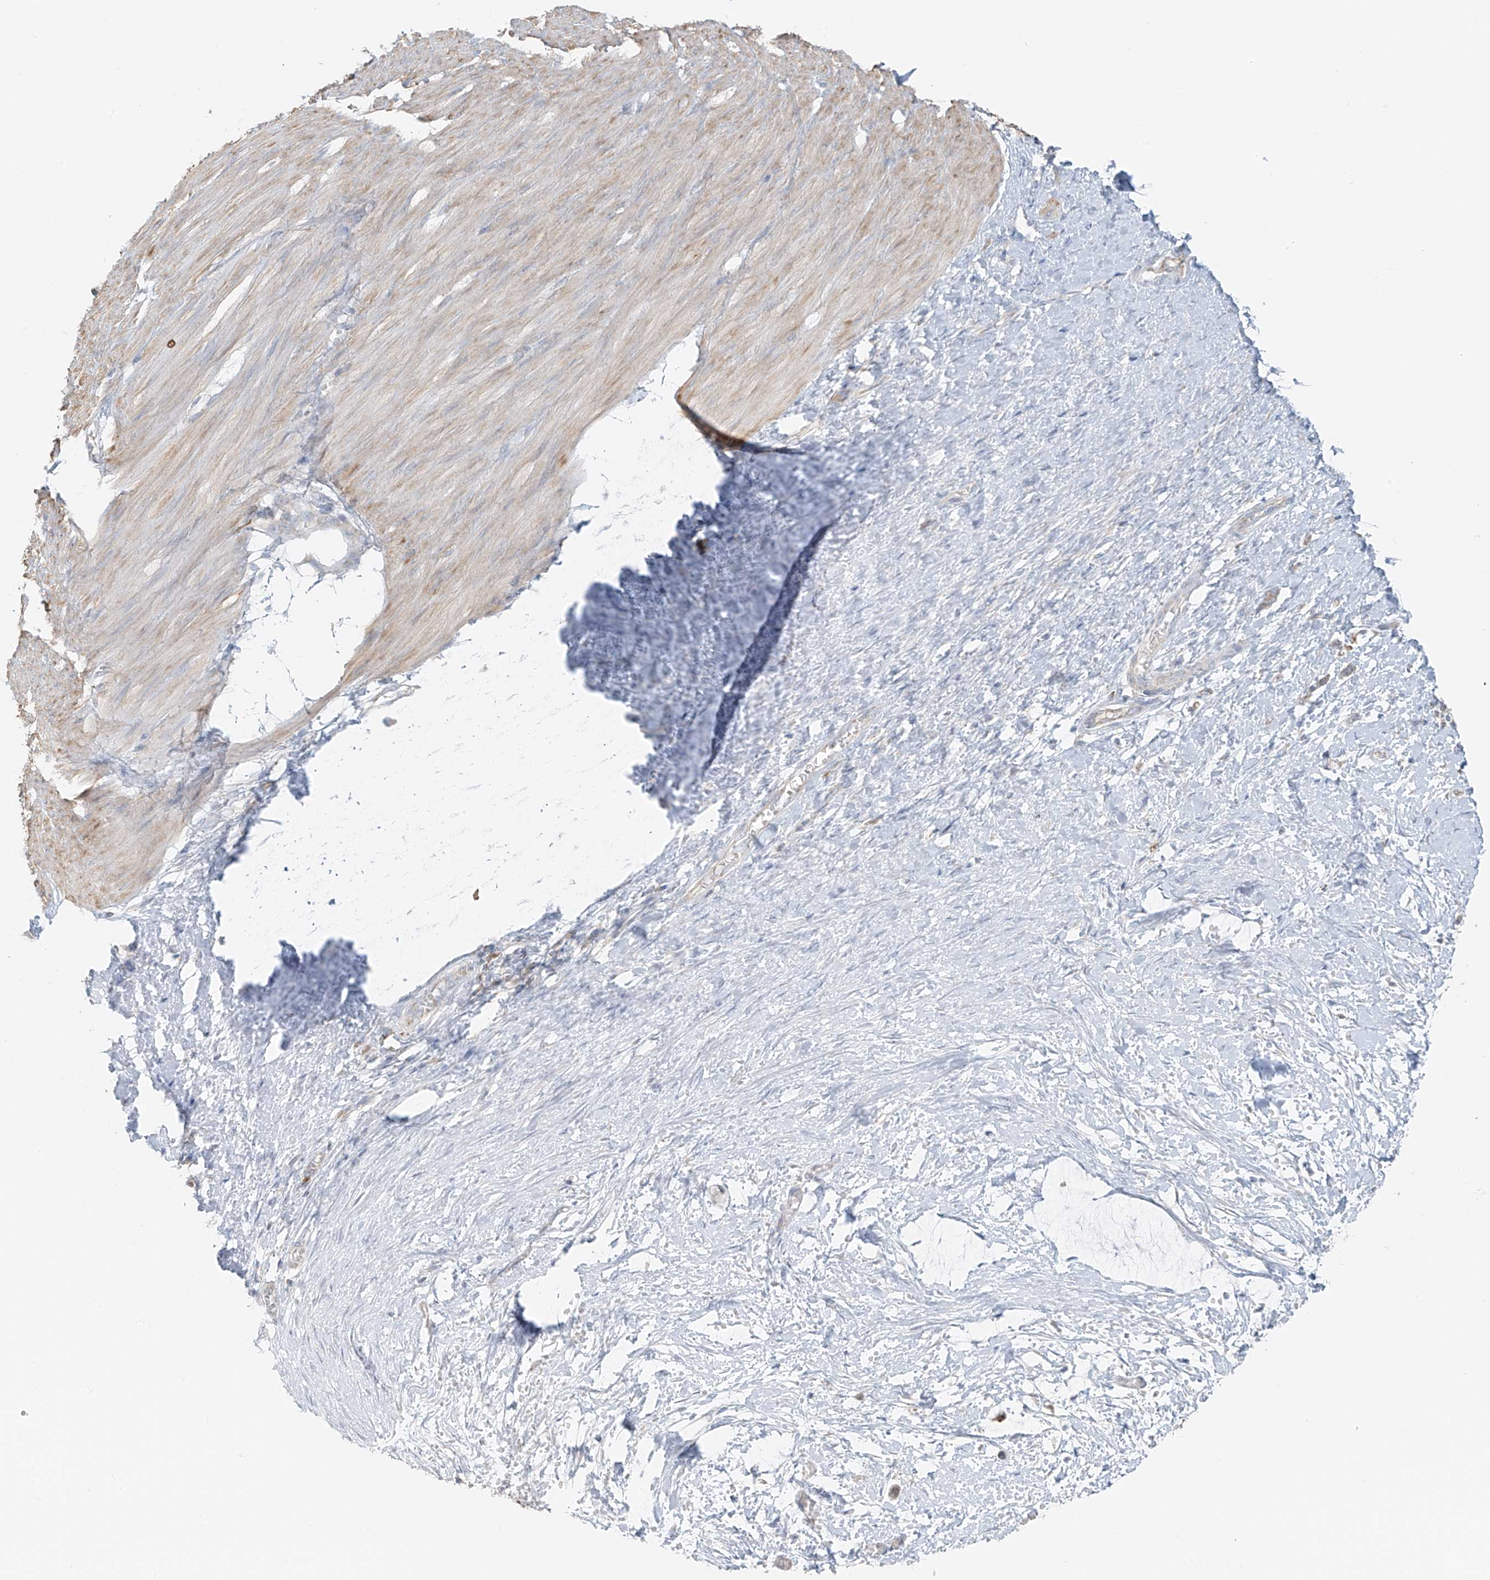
{"staining": {"intensity": "moderate", "quantity": "25%-75%", "location": "cytoplasmic/membranous"}, "tissue": "smooth muscle", "cell_type": "Smooth muscle cells", "image_type": "normal", "snomed": [{"axis": "morphology", "description": "Normal tissue, NOS"}, {"axis": "morphology", "description": "Adenocarcinoma, NOS"}, {"axis": "topography", "description": "Colon"}, {"axis": "topography", "description": "Peripheral nerve tissue"}], "caption": "Immunohistochemistry (IHC) staining of normal smooth muscle, which shows medium levels of moderate cytoplasmic/membranous expression in about 25%-75% of smooth muscle cells indicating moderate cytoplasmic/membranous protein staining. The staining was performed using DAB (brown) for protein detection and nuclei were counterstained in hematoxylin (blue).", "gene": "UST", "patient": {"sex": "male", "age": 14}}